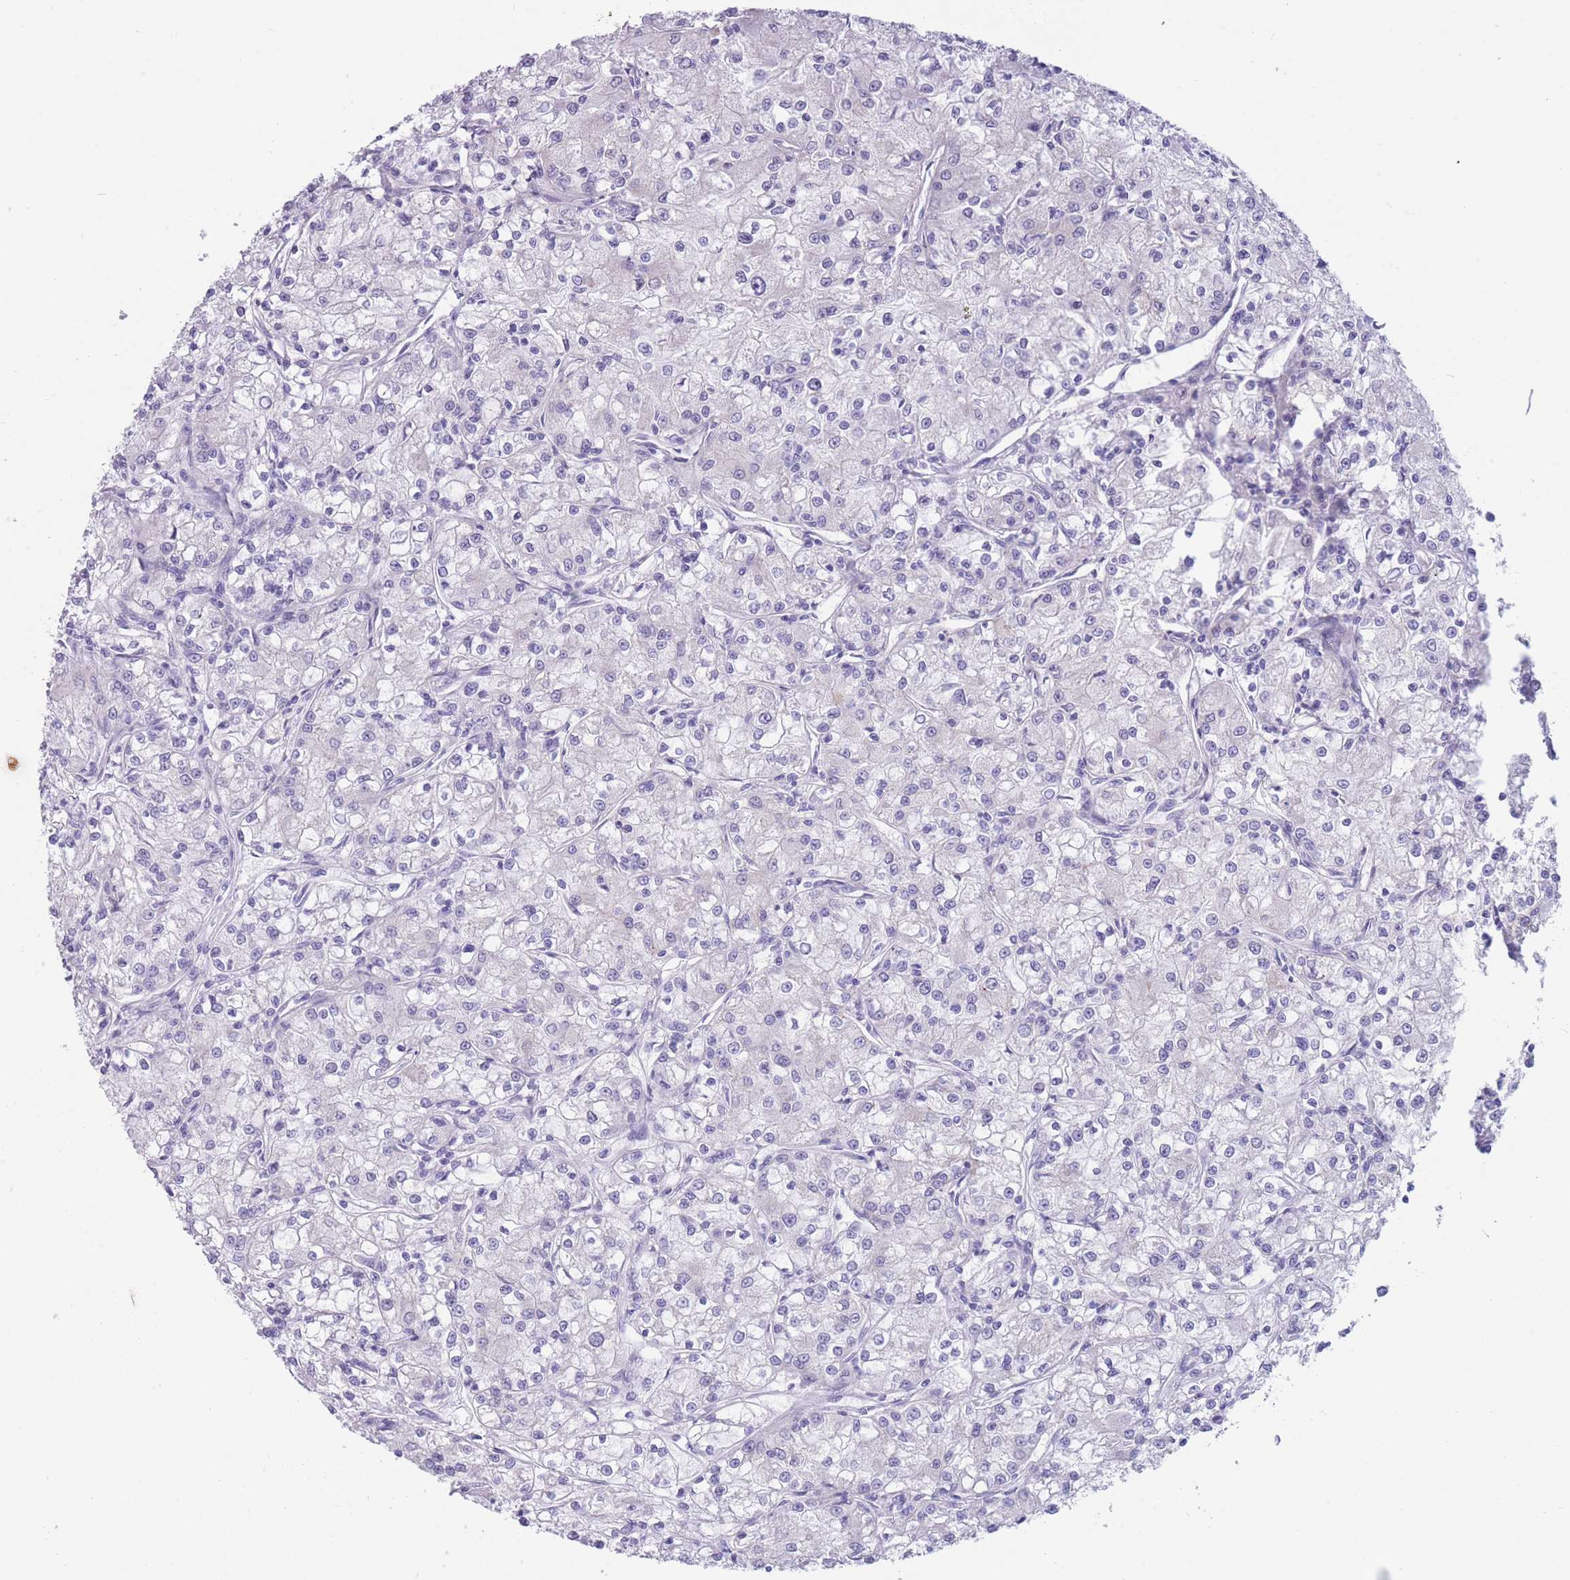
{"staining": {"intensity": "negative", "quantity": "none", "location": "none"}, "tissue": "renal cancer", "cell_type": "Tumor cells", "image_type": "cancer", "snomed": [{"axis": "morphology", "description": "Adenocarcinoma, NOS"}, {"axis": "topography", "description": "Kidney"}], "caption": "Renal cancer was stained to show a protein in brown. There is no significant positivity in tumor cells. The staining is performed using DAB (3,3'-diaminobenzidine) brown chromogen with nuclei counter-stained in using hematoxylin.", "gene": "COL27A1", "patient": {"sex": "female", "age": 59}}